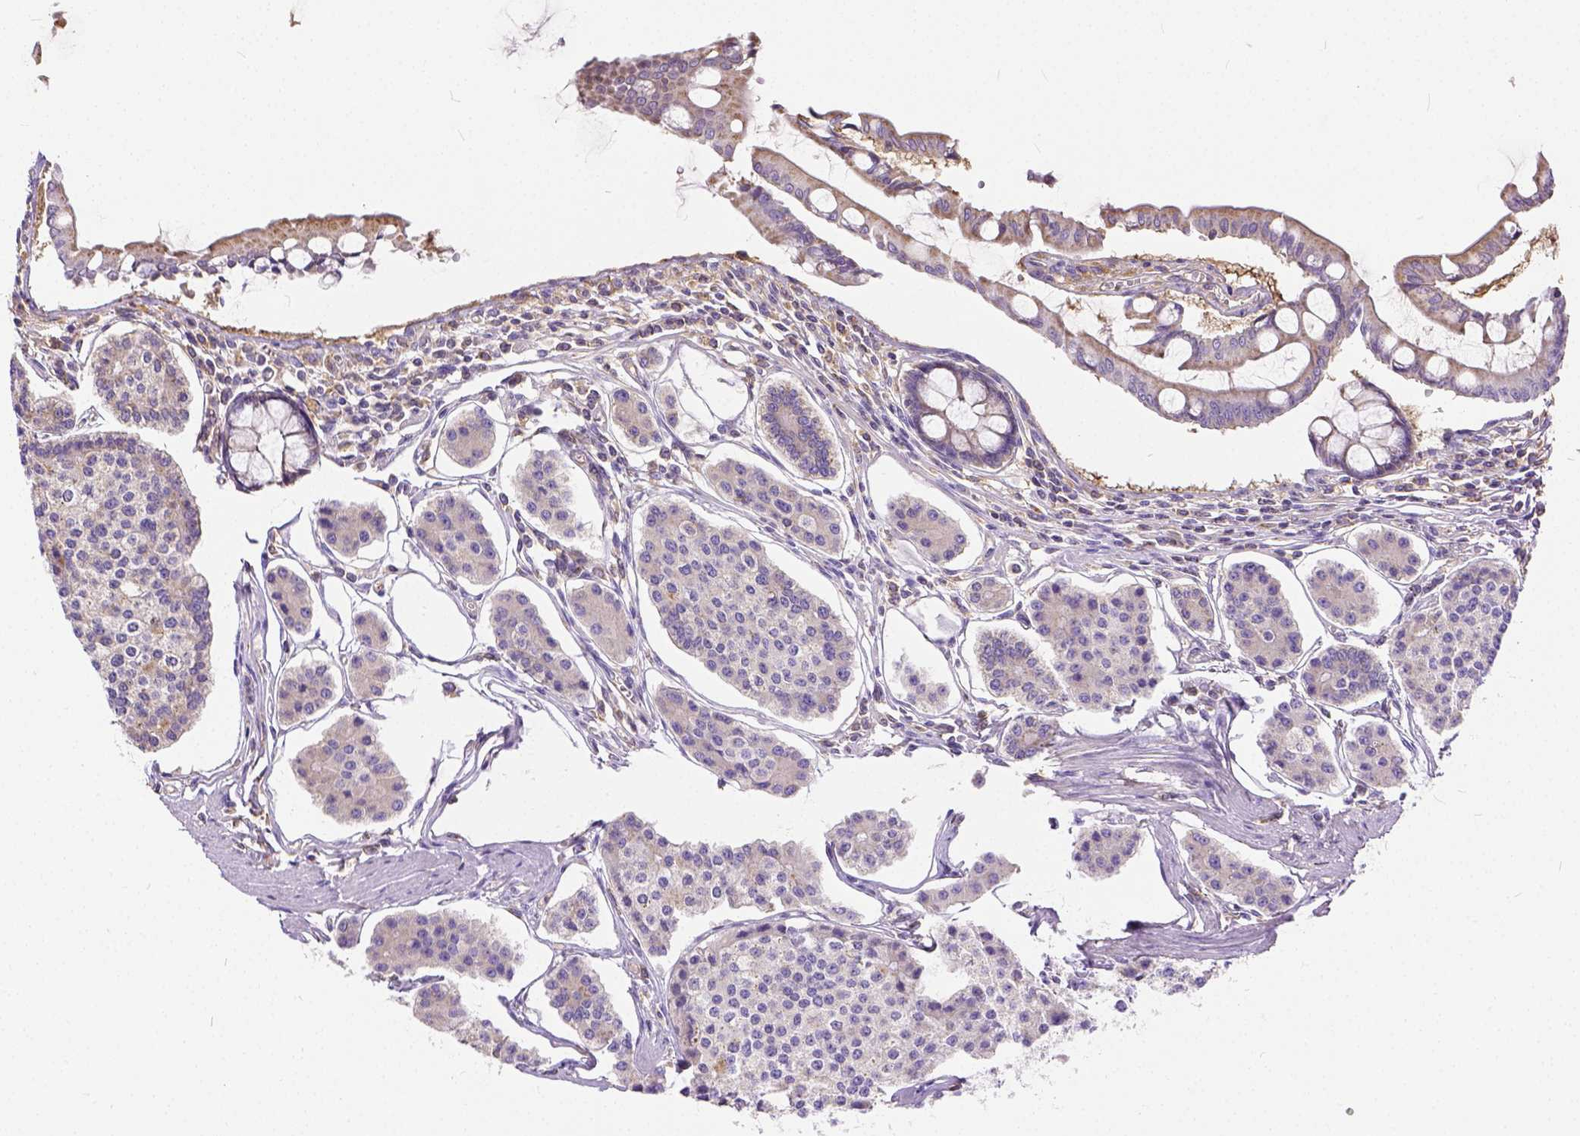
{"staining": {"intensity": "negative", "quantity": "none", "location": "none"}, "tissue": "carcinoid", "cell_type": "Tumor cells", "image_type": "cancer", "snomed": [{"axis": "morphology", "description": "Carcinoid, malignant, NOS"}, {"axis": "topography", "description": "Small intestine"}], "caption": "Photomicrograph shows no protein staining in tumor cells of carcinoid tissue. The staining was performed using DAB (3,3'-diaminobenzidine) to visualize the protein expression in brown, while the nuclei were stained in blue with hematoxylin (Magnification: 20x).", "gene": "CADM4", "patient": {"sex": "female", "age": 65}}